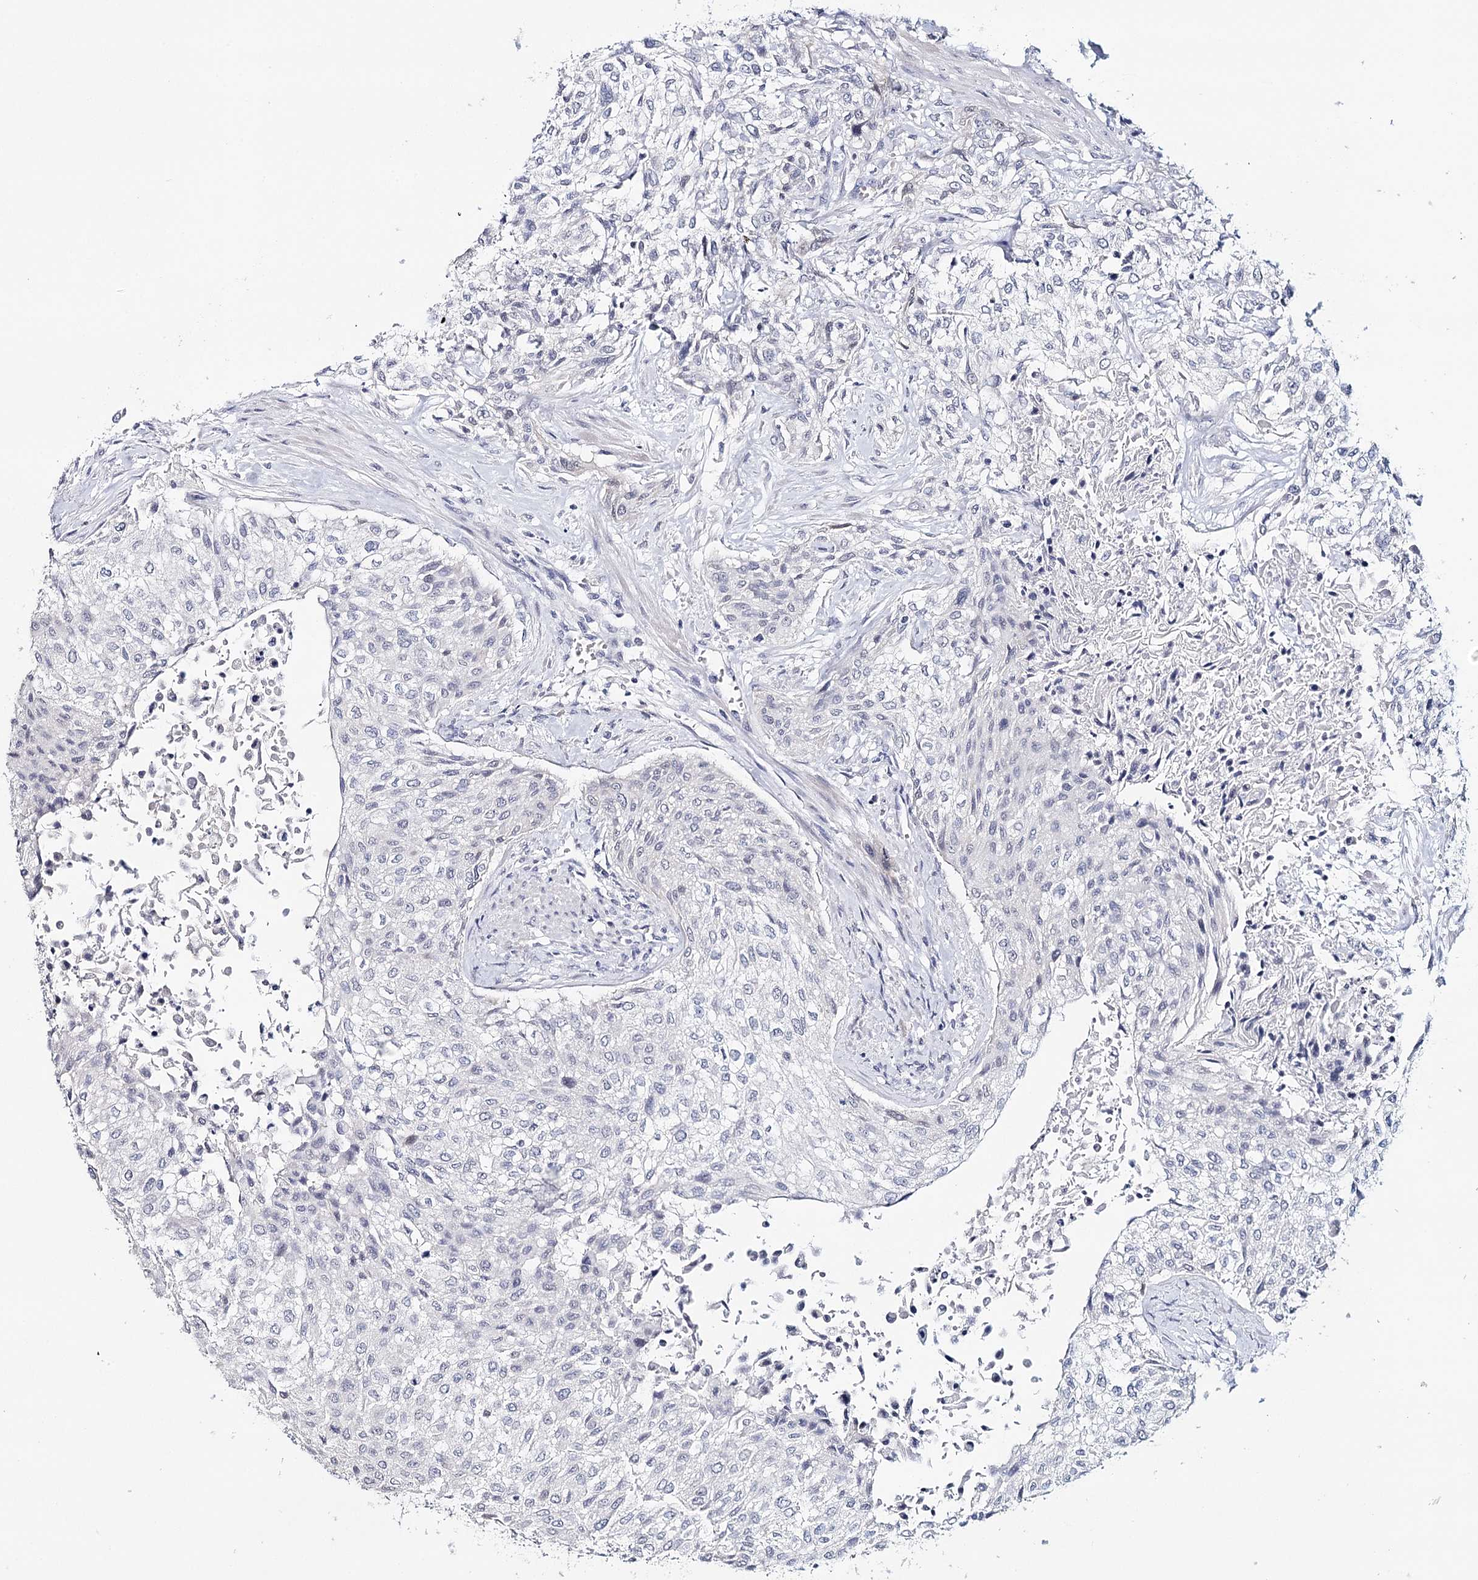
{"staining": {"intensity": "negative", "quantity": "none", "location": "none"}, "tissue": "urothelial cancer", "cell_type": "Tumor cells", "image_type": "cancer", "snomed": [{"axis": "morphology", "description": "Normal tissue, NOS"}, {"axis": "morphology", "description": "Urothelial carcinoma, NOS"}, {"axis": "topography", "description": "Urinary bladder"}, {"axis": "topography", "description": "Peripheral nerve tissue"}], "caption": "DAB (3,3'-diaminobenzidine) immunohistochemical staining of urothelial cancer demonstrates no significant expression in tumor cells.", "gene": "HSPA4L", "patient": {"sex": "male", "age": 35}}